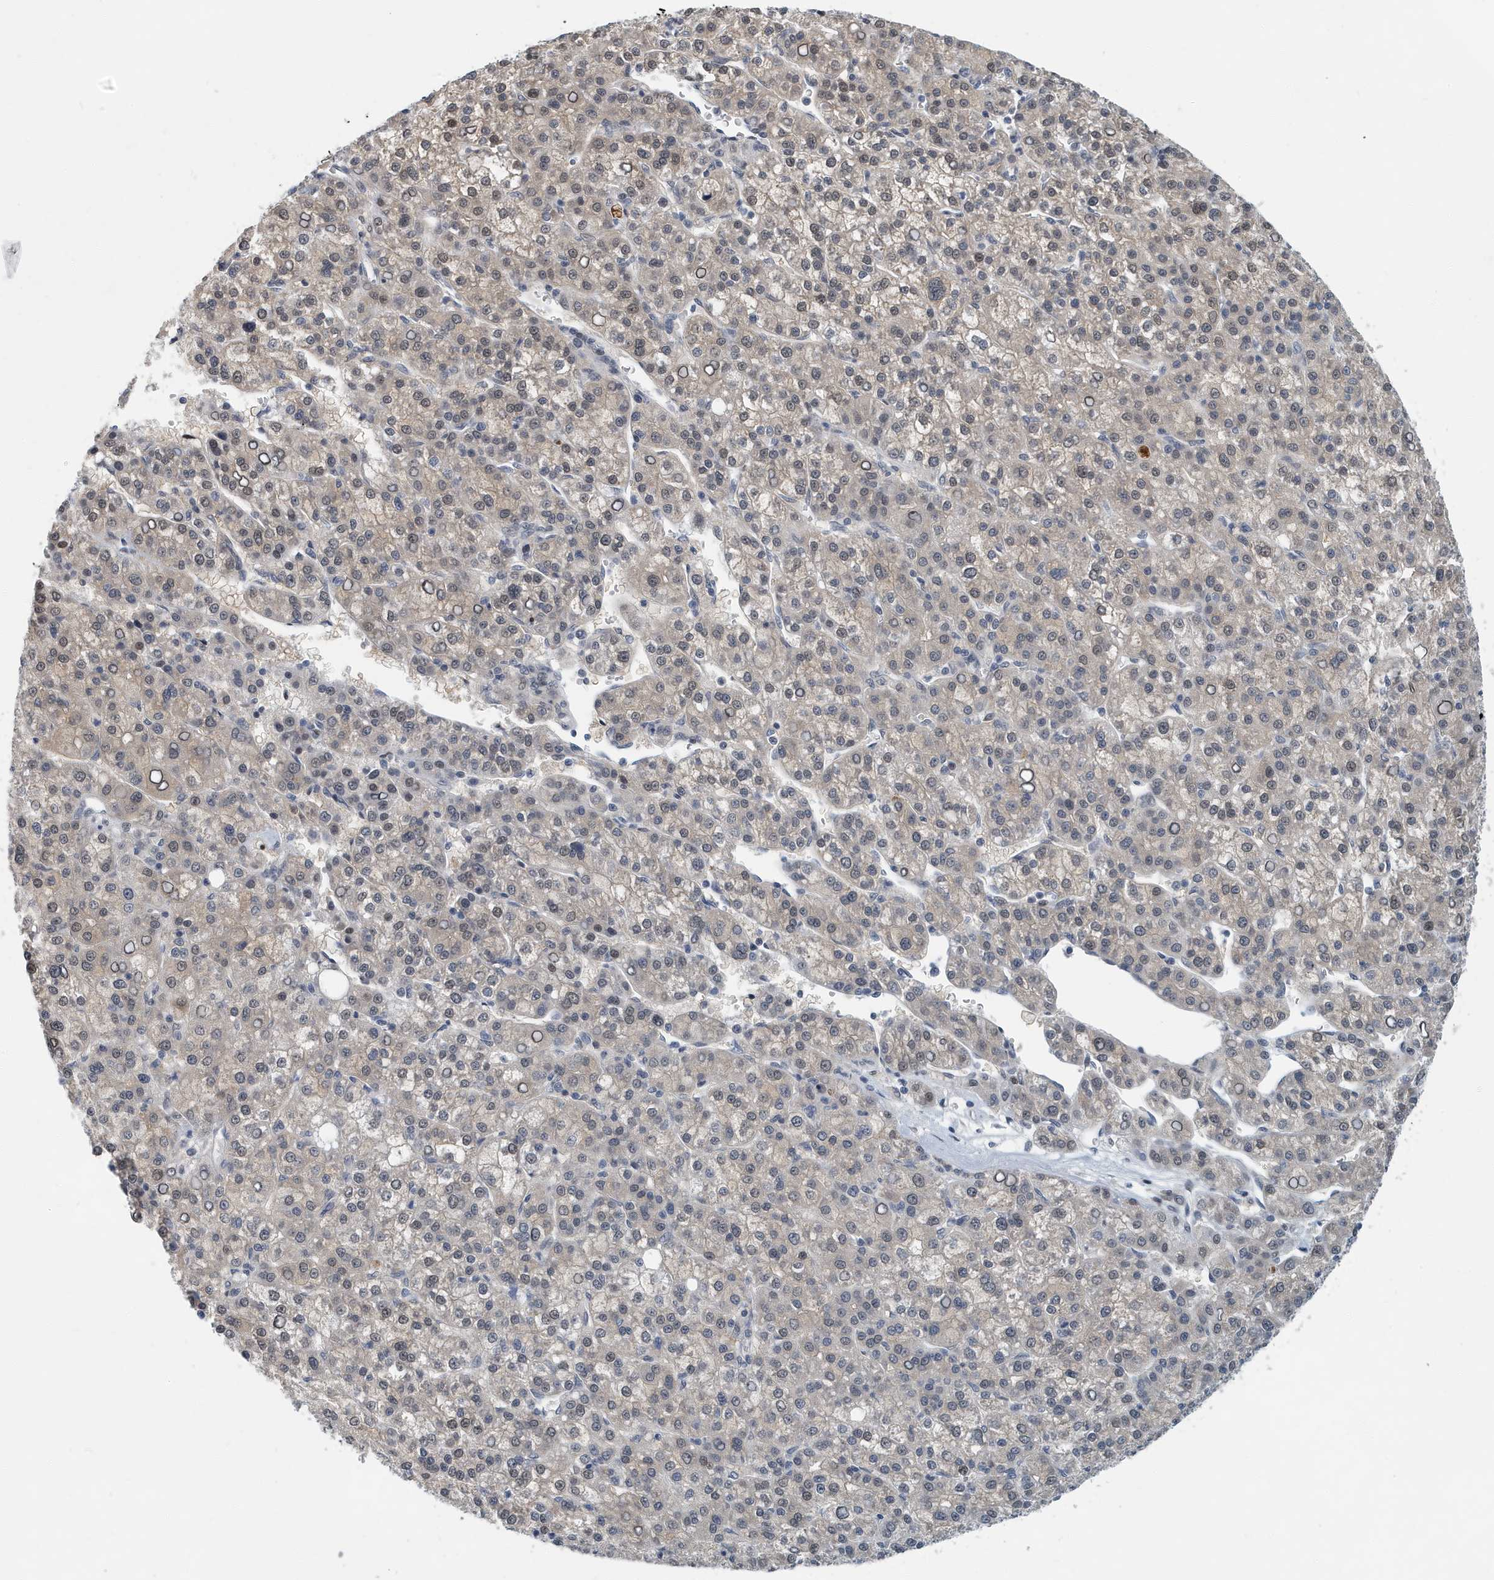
{"staining": {"intensity": "weak", "quantity": "25%-75%", "location": "cytoplasmic/membranous,nuclear"}, "tissue": "liver cancer", "cell_type": "Tumor cells", "image_type": "cancer", "snomed": [{"axis": "morphology", "description": "Carcinoma, Hepatocellular, NOS"}, {"axis": "topography", "description": "Liver"}], "caption": "Weak cytoplasmic/membranous and nuclear staining is identified in approximately 25%-75% of tumor cells in liver cancer (hepatocellular carcinoma). (Stains: DAB (3,3'-diaminobenzidine) in brown, nuclei in blue, Microscopy: brightfield microscopy at high magnification).", "gene": "KIF15", "patient": {"sex": "female", "age": 58}}